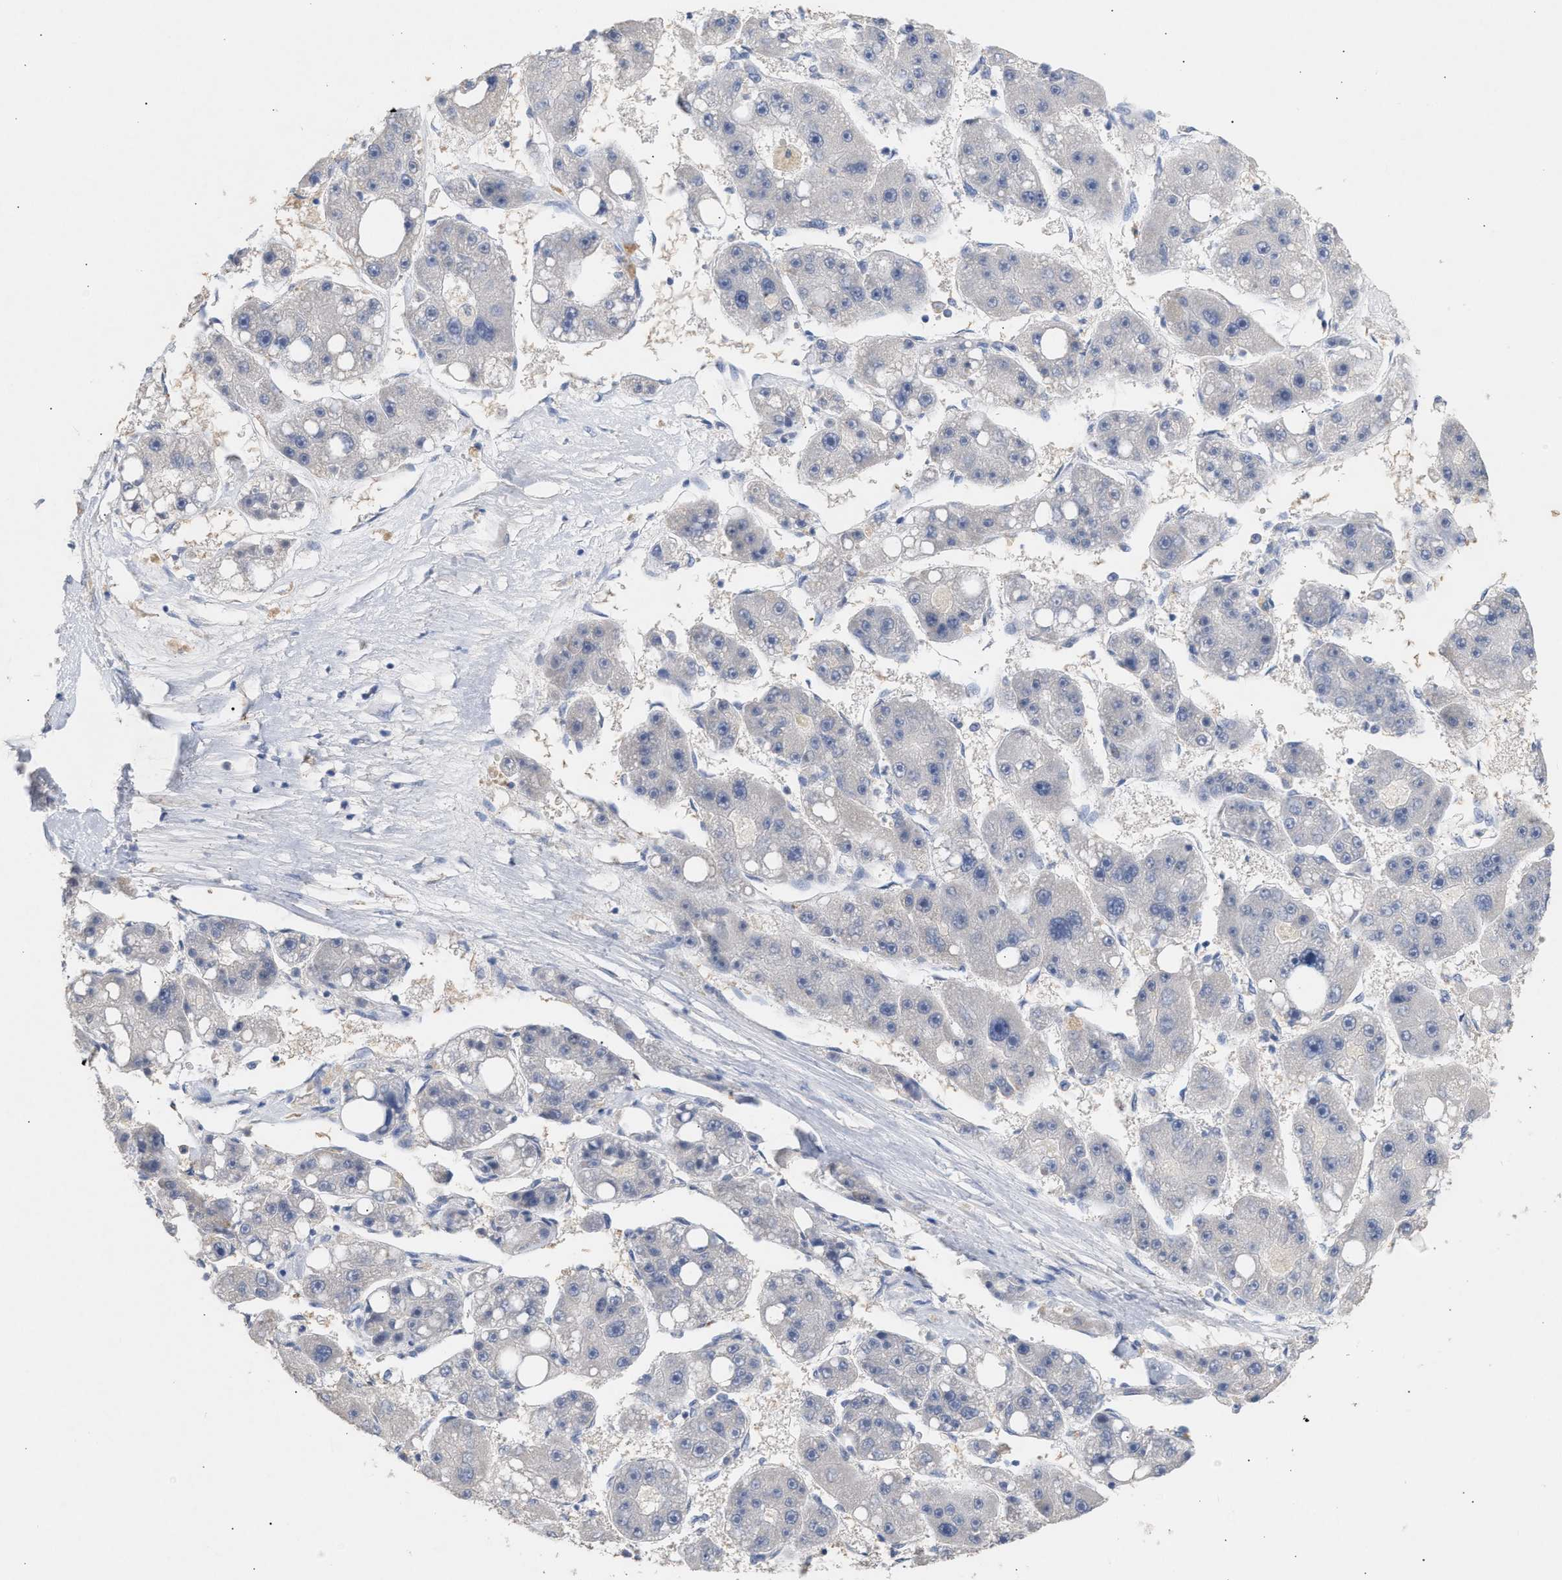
{"staining": {"intensity": "negative", "quantity": "none", "location": "none"}, "tissue": "liver cancer", "cell_type": "Tumor cells", "image_type": "cancer", "snomed": [{"axis": "morphology", "description": "Carcinoma, Hepatocellular, NOS"}, {"axis": "topography", "description": "Liver"}], "caption": "Tumor cells show no significant expression in liver hepatocellular carcinoma.", "gene": "SELENOM", "patient": {"sex": "female", "age": 61}}